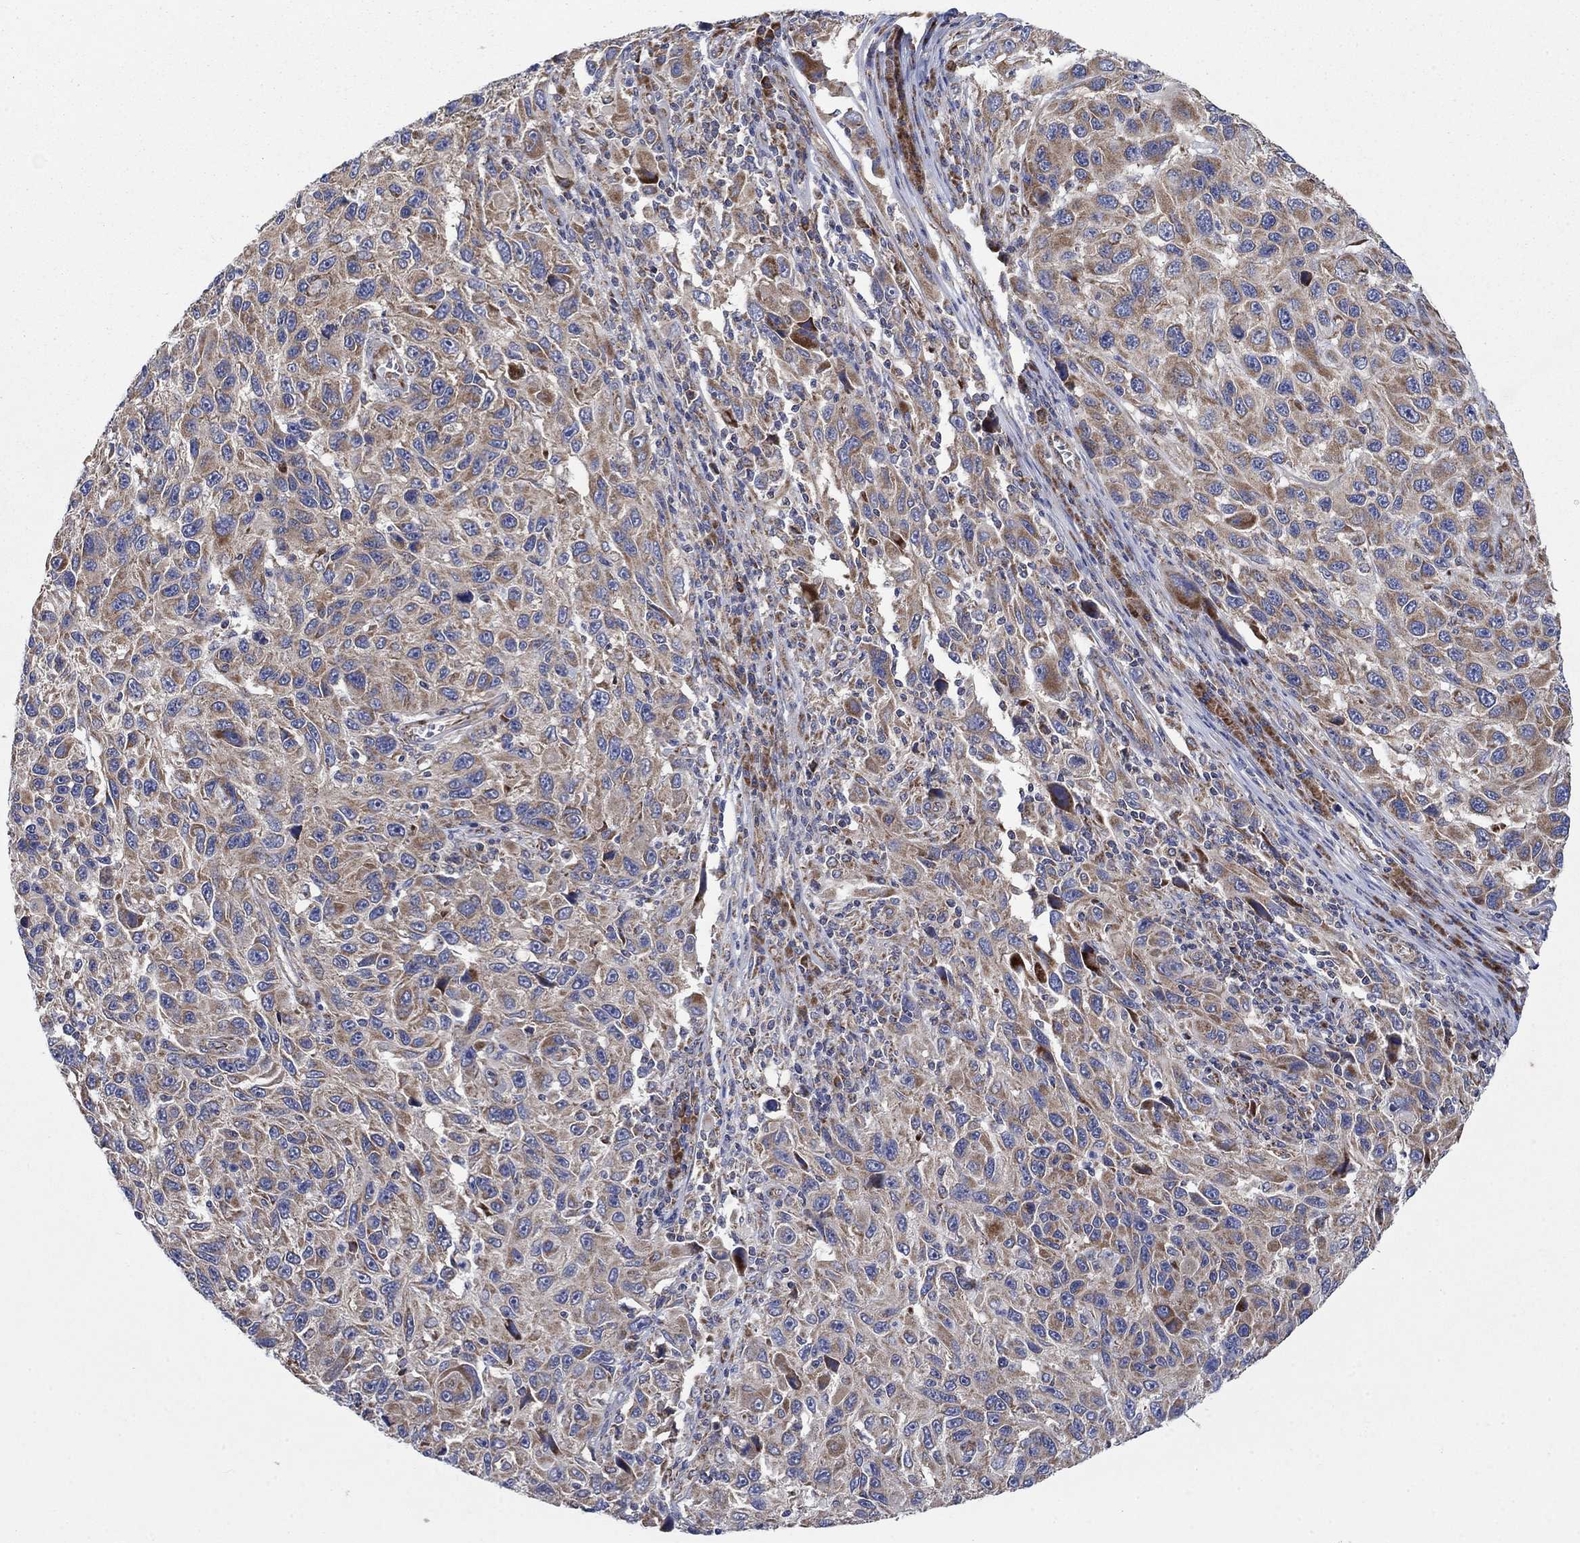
{"staining": {"intensity": "moderate", "quantity": "25%-75%", "location": "cytoplasmic/membranous"}, "tissue": "melanoma", "cell_type": "Tumor cells", "image_type": "cancer", "snomed": [{"axis": "morphology", "description": "Malignant melanoma, NOS"}, {"axis": "topography", "description": "Skin"}], "caption": "Immunohistochemistry (DAB) staining of human melanoma reveals moderate cytoplasmic/membranous protein staining in approximately 25%-75% of tumor cells.", "gene": "RPLP0", "patient": {"sex": "male", "age": 53}}